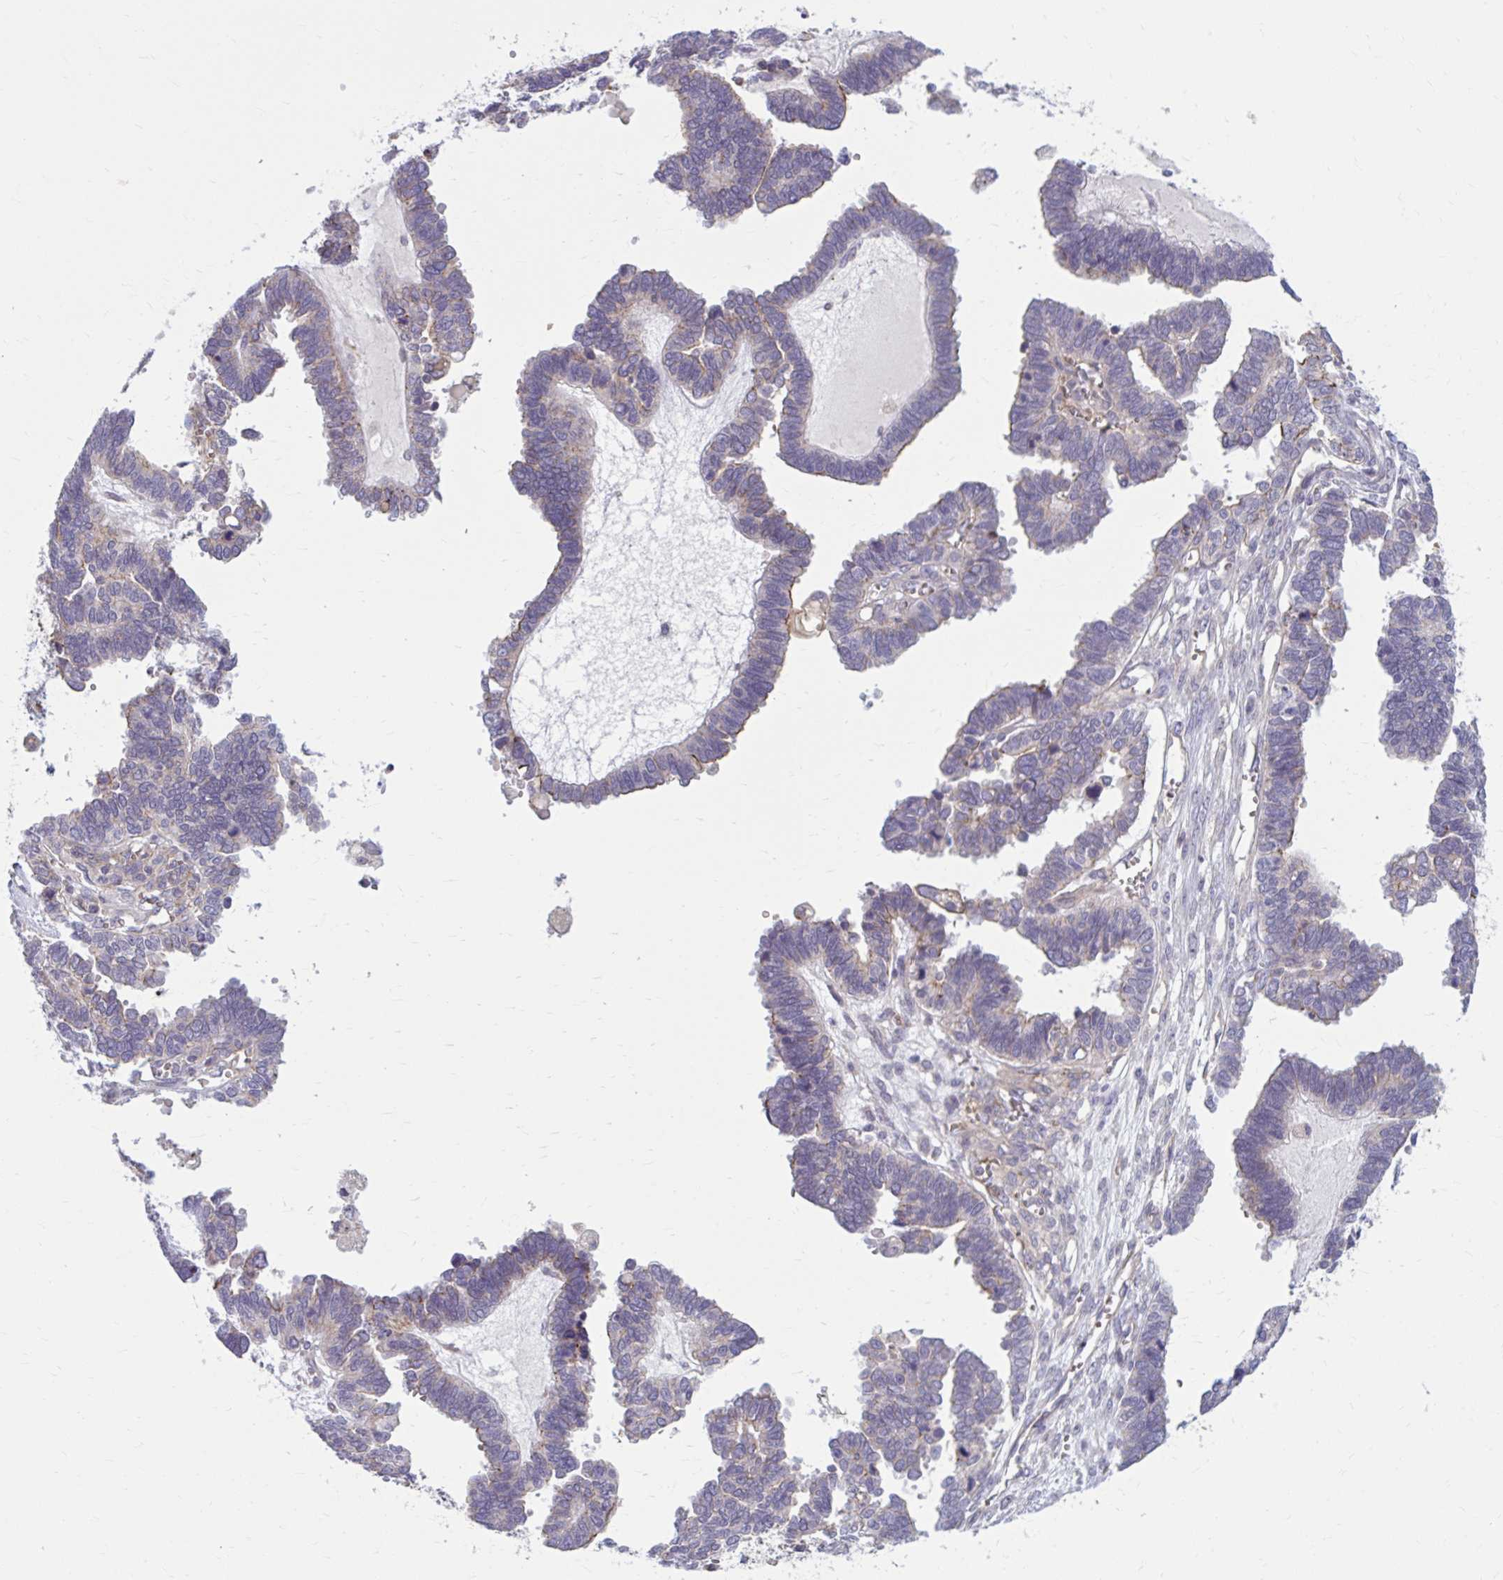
{"staining": {"intensity": "moderate", "quantity": "<25%", "location": "cytoplasmic/membranous"}, "tissue": "ovarian cancer", "cell_type": "Tumor cells", "image_type": "cancer", "snomed": [{"axis": "morphology", "description": "Cystadenocarcinoma, serous, NOS"}, {"axis": "topography", "description": "Ovary"}], "caption": "The immunohistochemical stain labels moderate cytoplasmic/membranous positivity in tumor cells of ovarian cancer tissue.", "gene": "SNF8", "patient": {"sex": "female", "age": 51}}